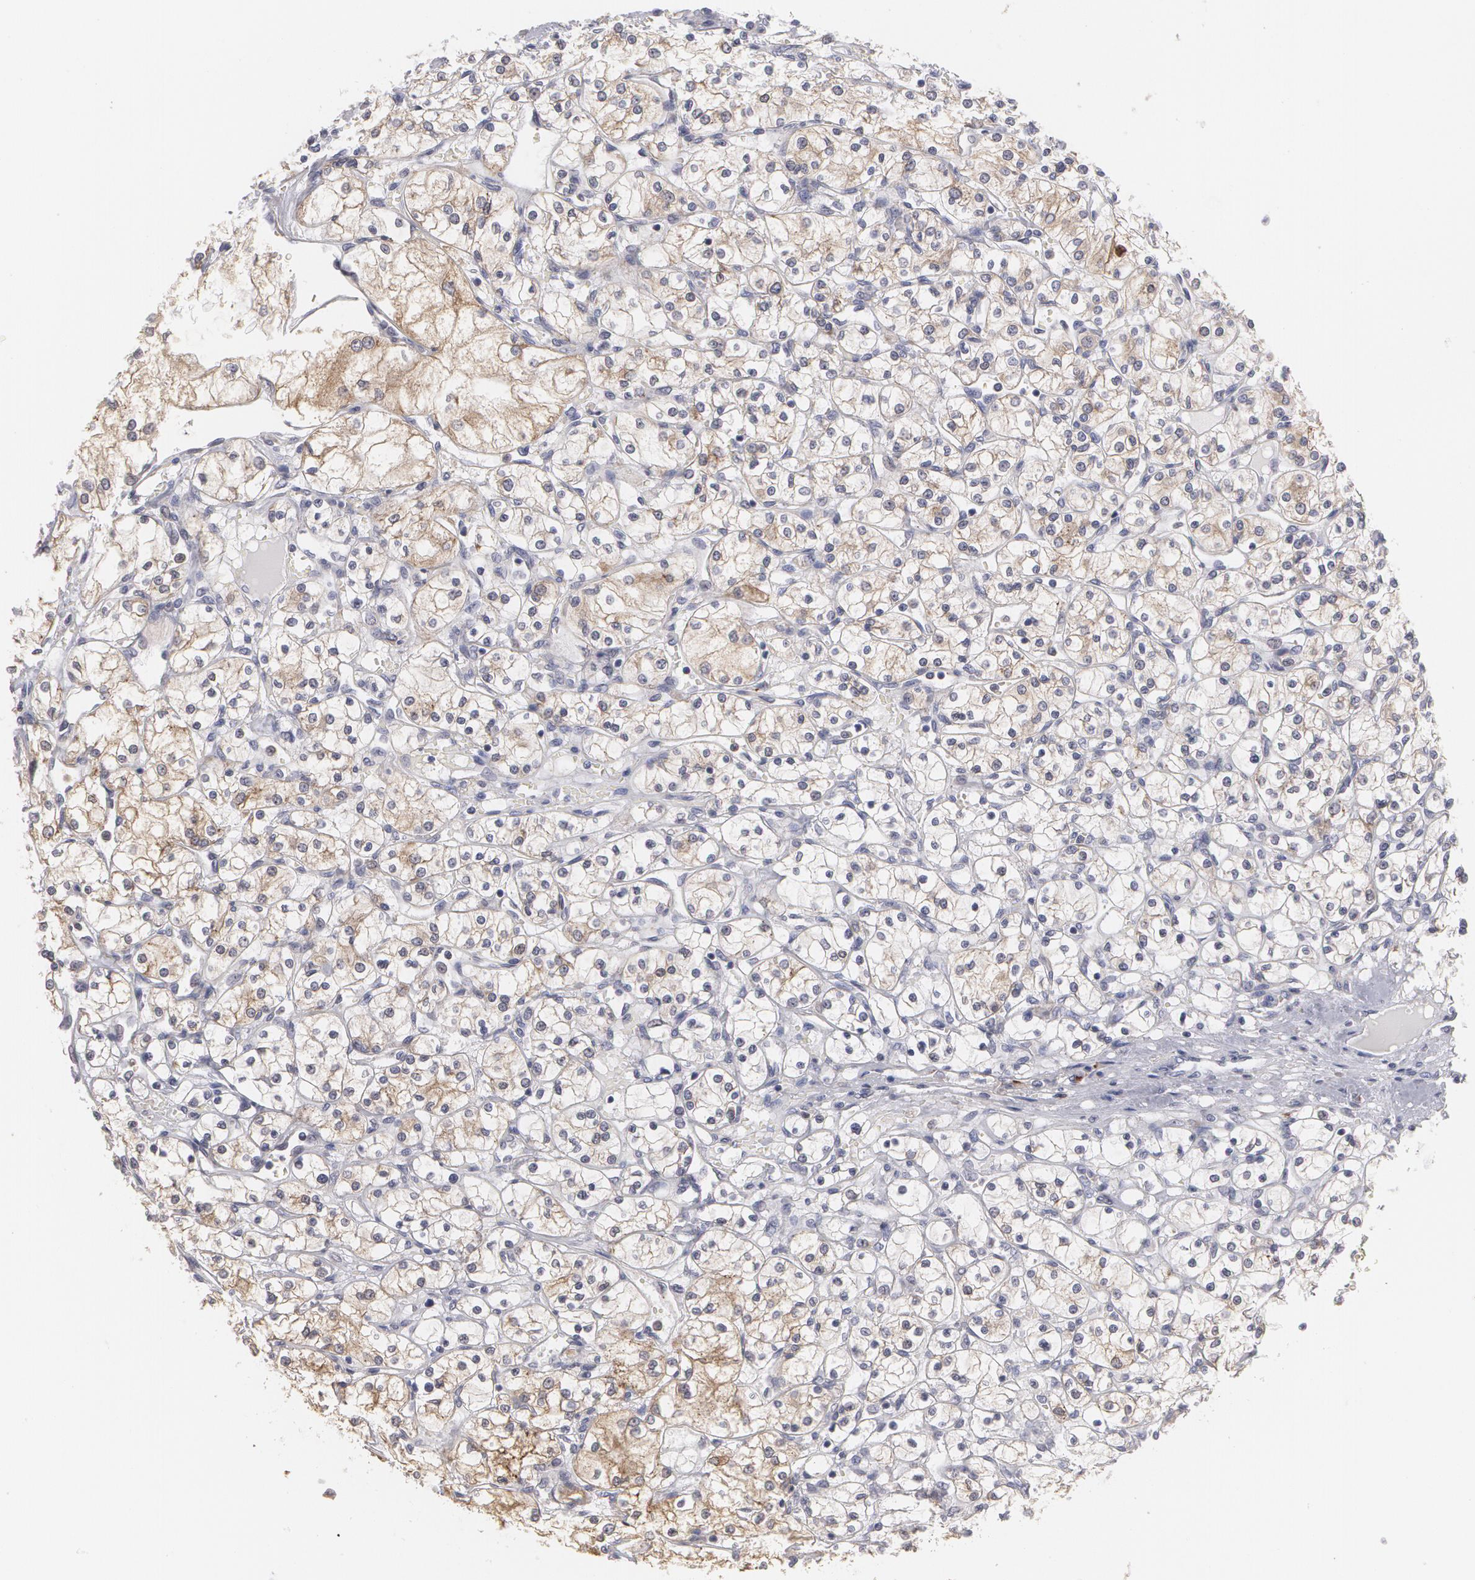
{"staining": {"intensity": "moderate", "quantity": ">75%", "location": "cytoplasmic/membranous"}, "tissue": "renal cancer", "cell_type": "Tumor cells", "image_type": "cancer", "snomed": [{"axis": "morphology", "description": "Adenocarcinoma, NOS"}, {"axis": "topography", "description": "Kidney"}], "caption": "A photomicrograph of human renal adenocarcinoma stained for a protein demonstrates moderate cytoplasmic/membranous brown staining in tumor cells.", "gene": "MTHFD1", "patient": {"sex": "male", "age": 61}}